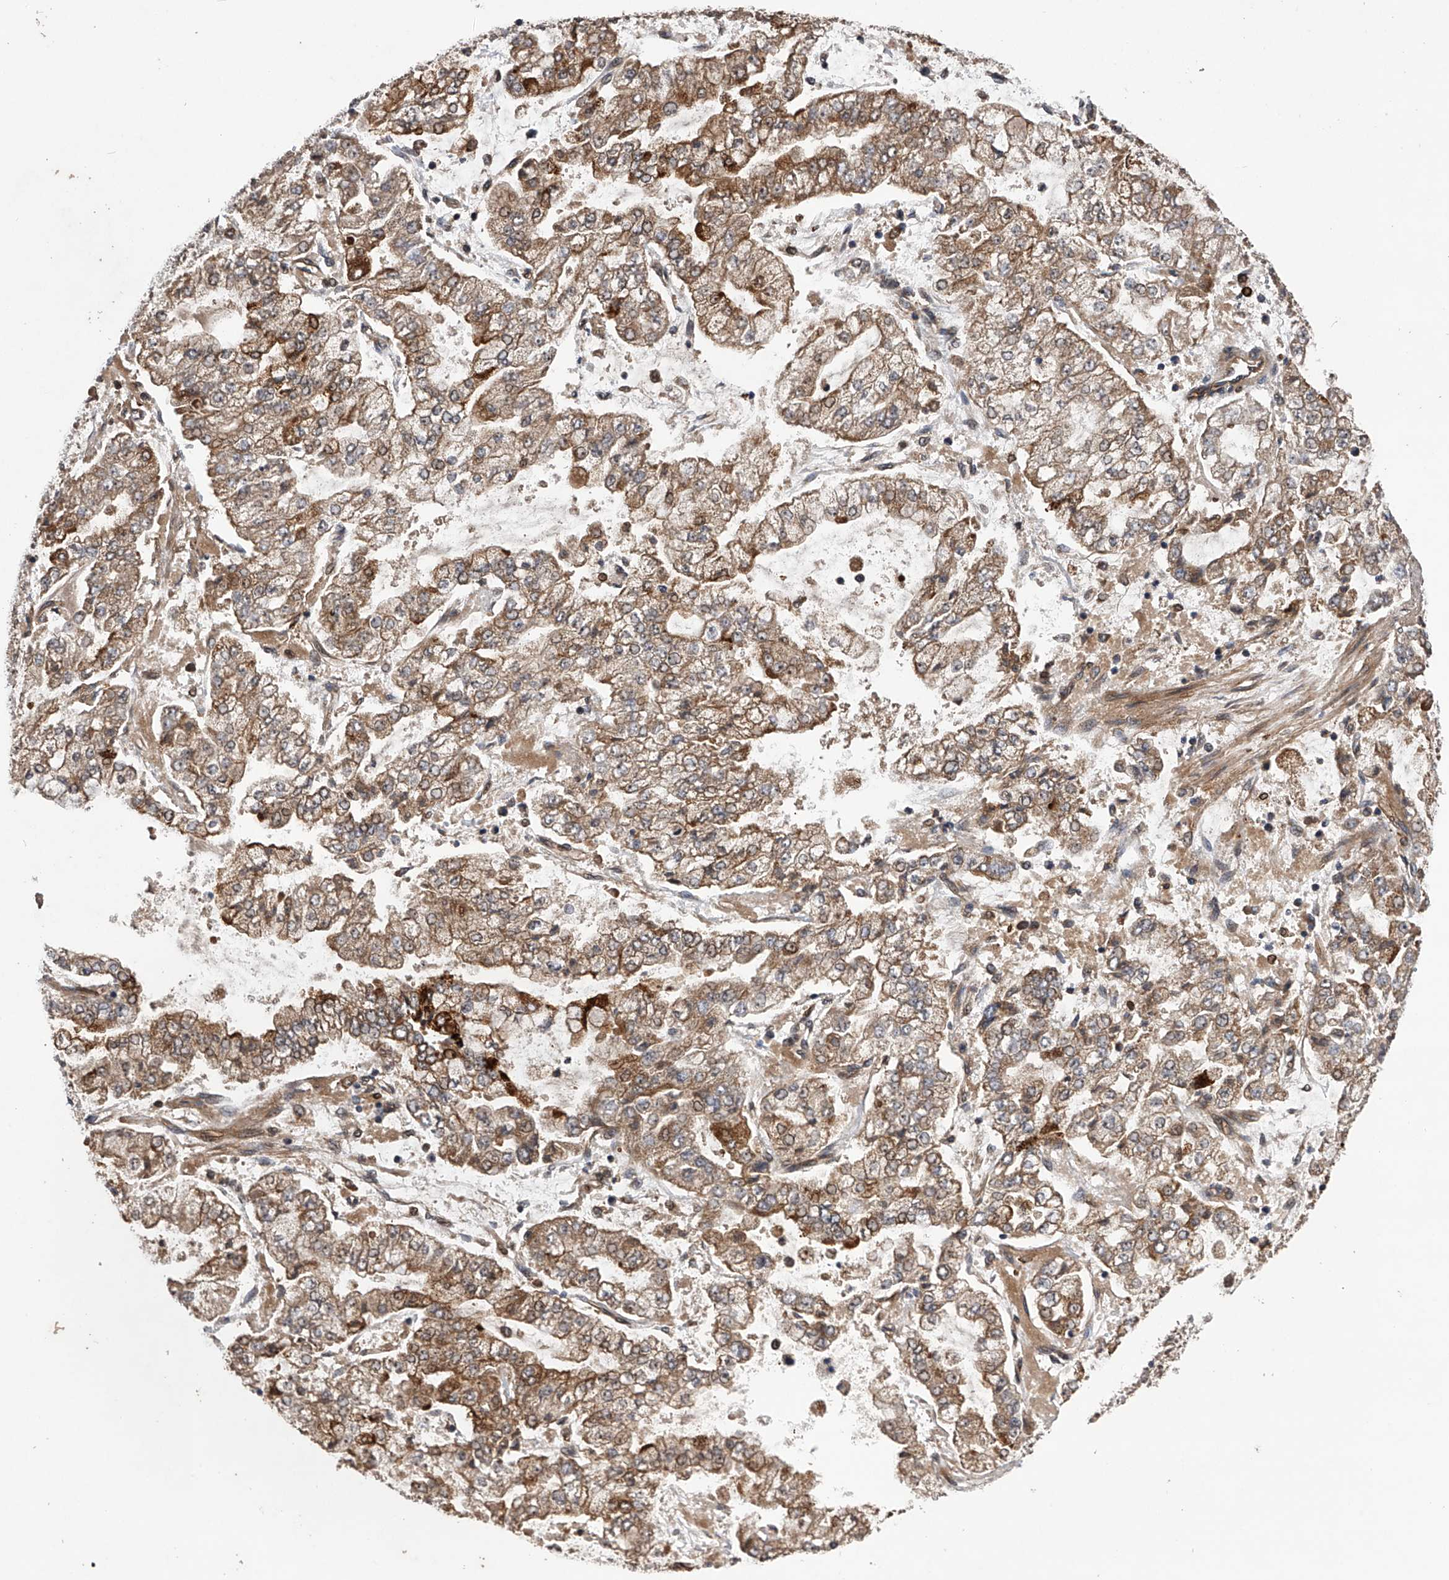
{"staining": {"intensity": "moderate", "quantity": ">75%", "location": "cytoplasmic/membranous"}, "tissue": "stomach cancer", "cell_type": "Tumor cells", "image_type": "cancer", "snomed": [{"axis": "morphology", "description": "Adenocarcinoma, NOS"}, {"axis": "topography", "description": "Stomach"}], "caption": "Moderate cytoplasmic/membranous positivity for a protein is identified in approximately >75% of tumor cells of stomach adenocarcinoma using immunohistochemistry.", "gene": "MAP3K11", "patient": {"sex": "male", "age": 76}}